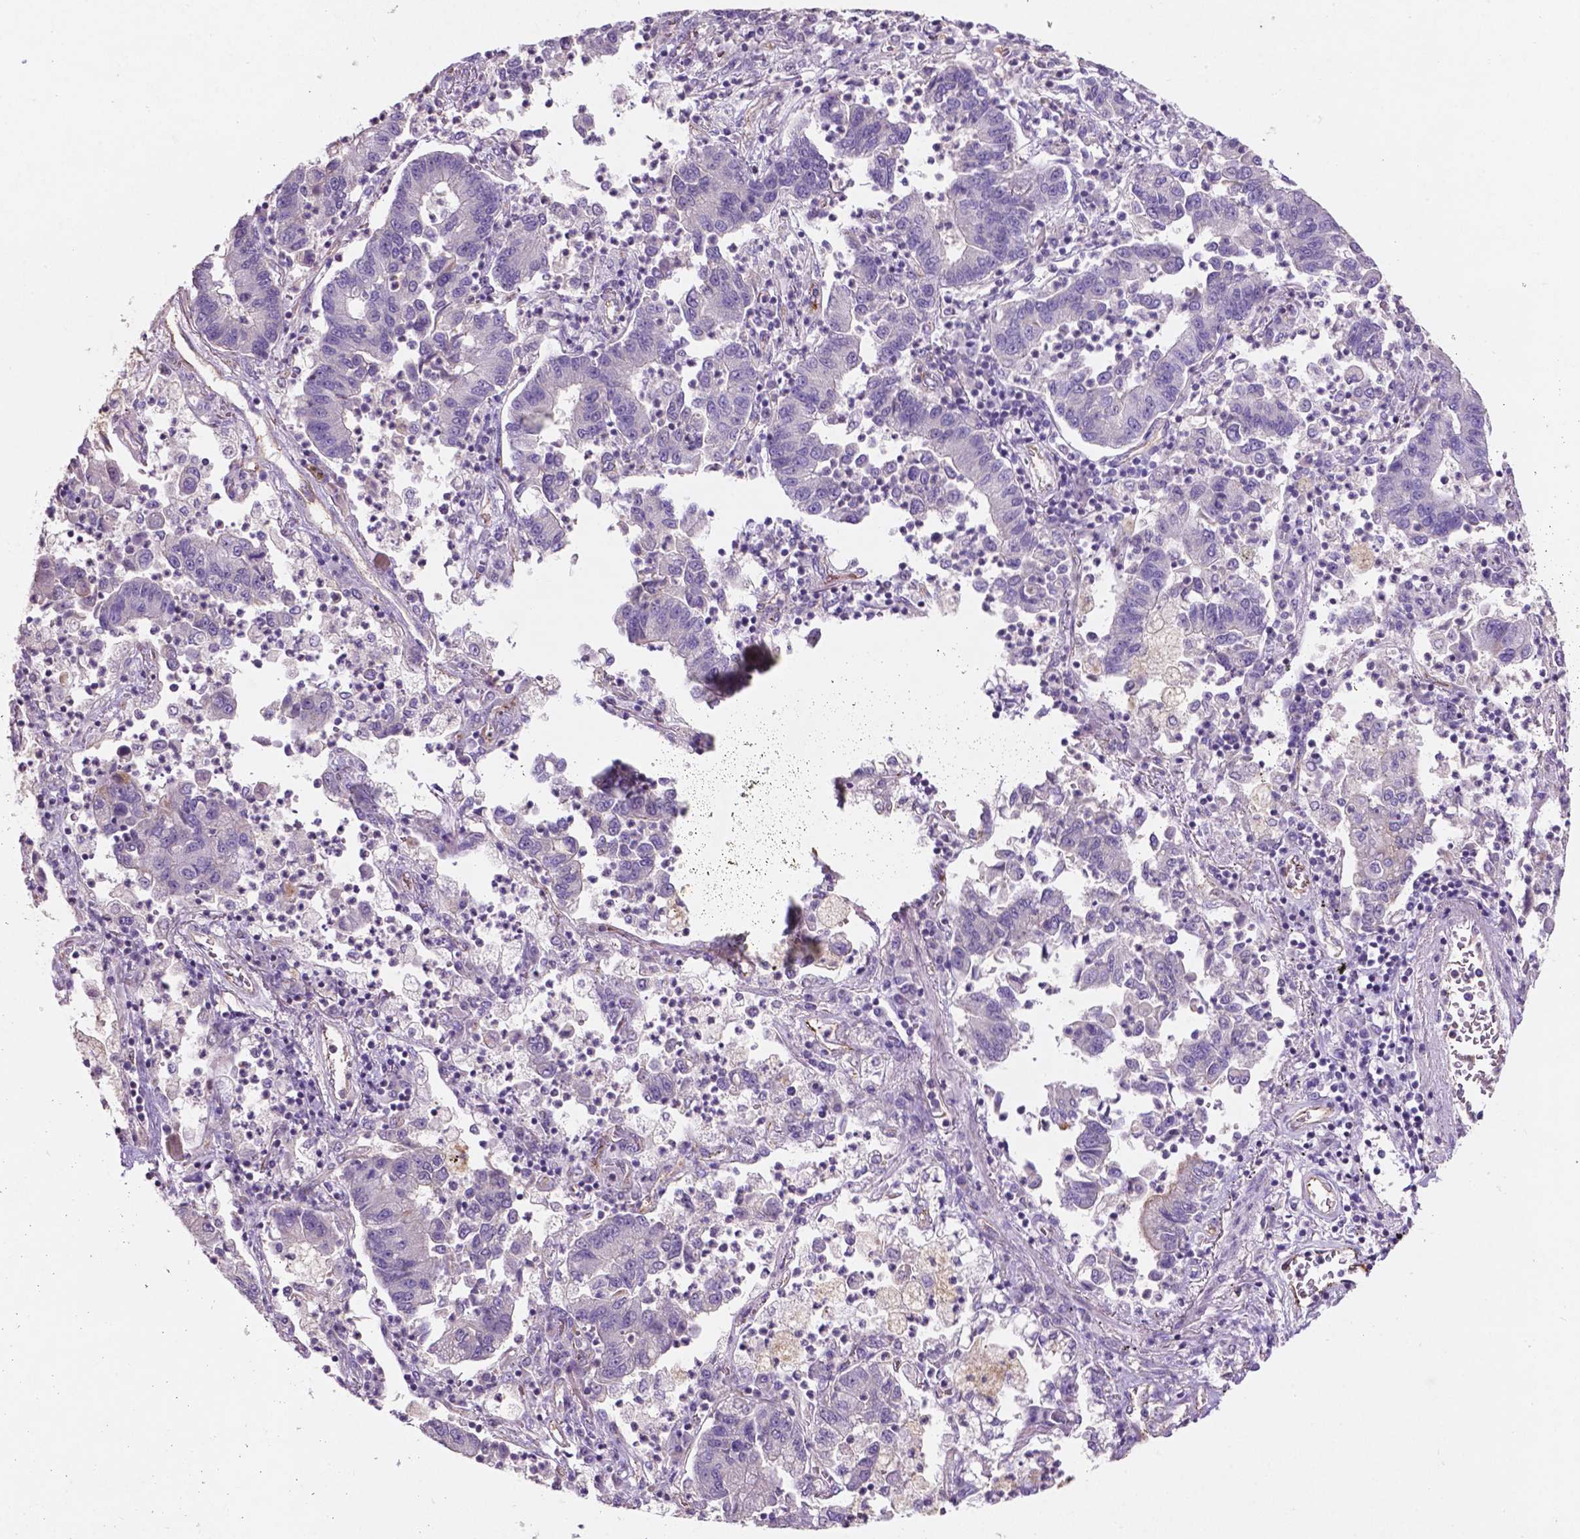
{"staining": {"intensity": "negative", "quantity": "none", "location": "none"}, "tissue": "lung cancer", "cell_type": "Tumor cells", "image_type": "cancer", "snomed": [{"axis": "morphology", "description": "Adenocarcinoma, NOS"}, {"axis": "topography", "description": "Lung"}], "caption": "There is no significant staining in tumor cells of lung cancer.", "gene": "ARL5C", "patient": {"sex": "female", "age": 57}}